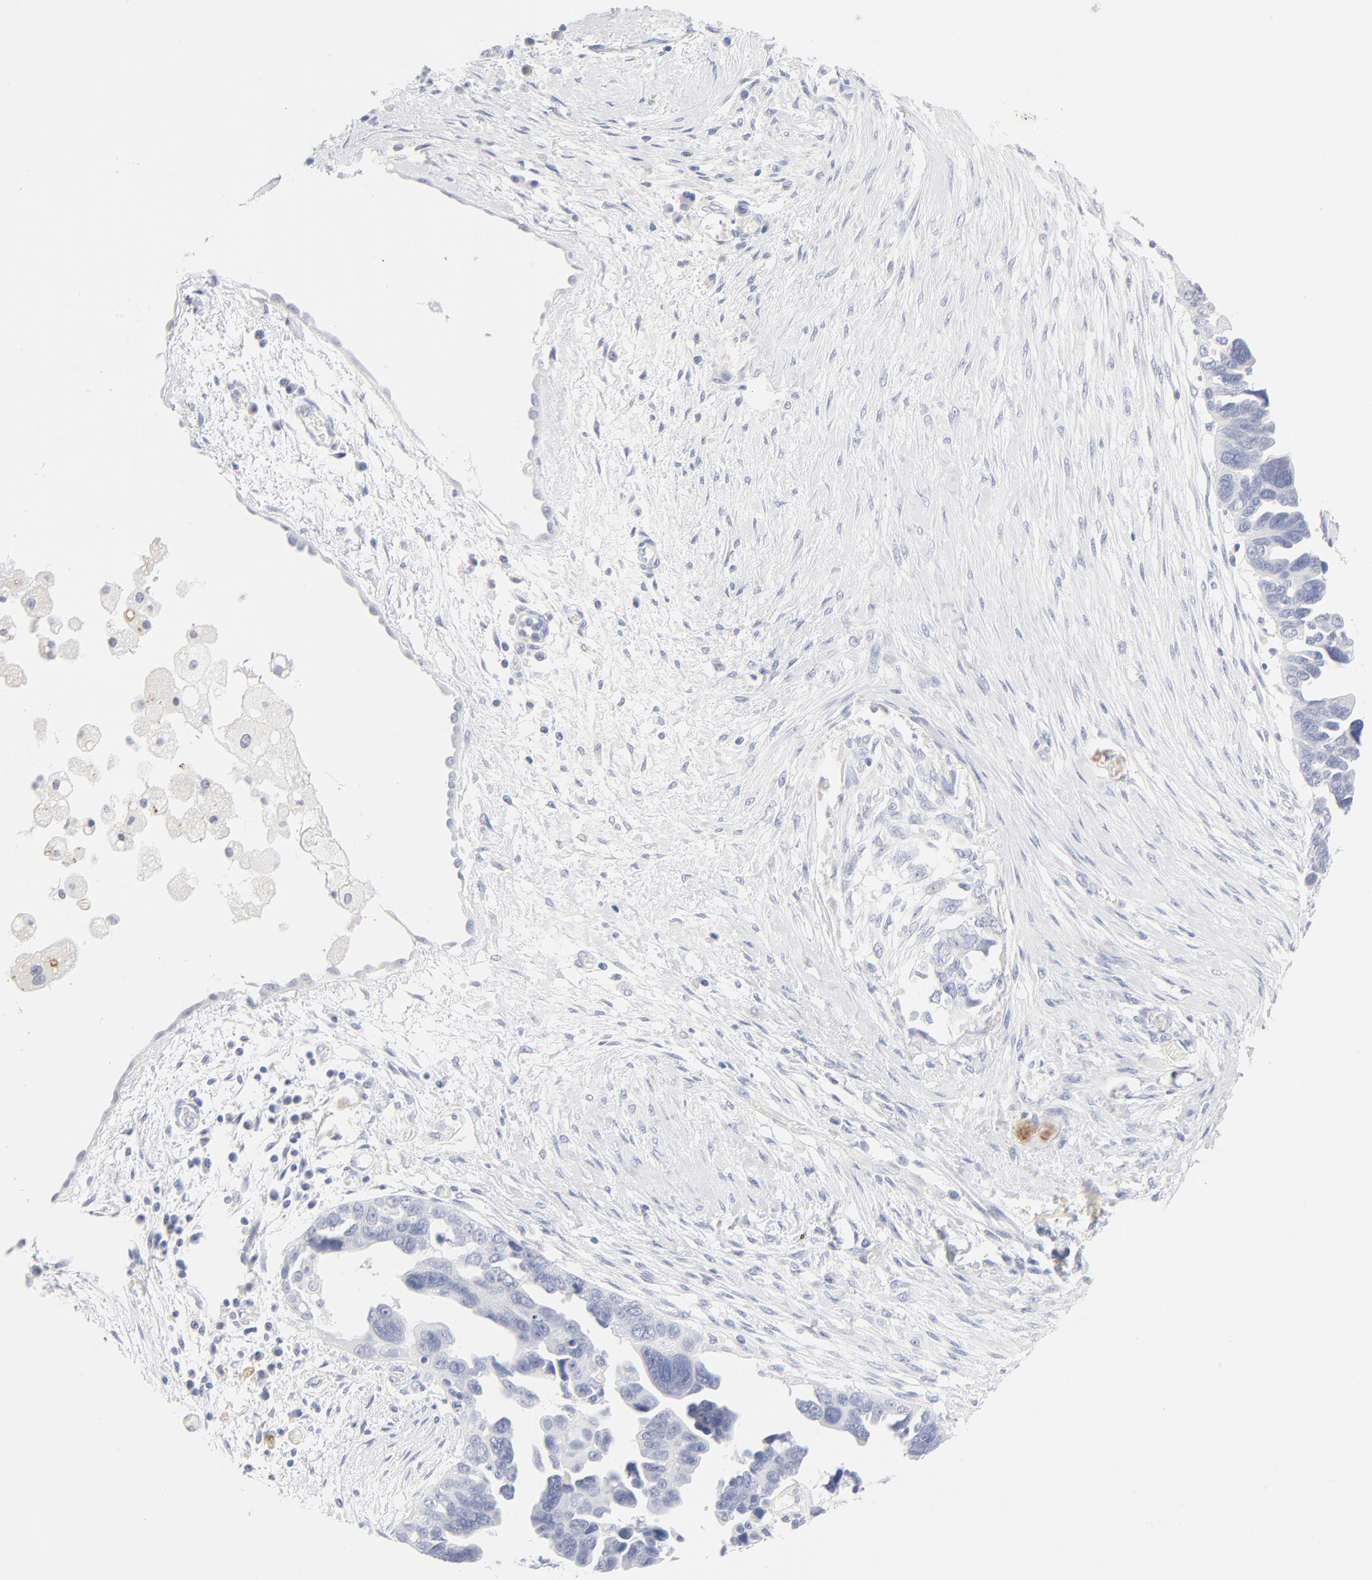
{"staining": {"intensity": "negative", "quantity": "none", "location": "none"}, "tissue": "ovarian cancer", "cell_type": "Tumor cells", "image_type": "cancer", "snomed": [{"axis": "morphology", "description": "Cystadenocarcinoma, serous, NOS"}, {"axis": "topography", "description": "Ovary"}], "caption": "Tumor cells are negative for protein expression in human ovarian serous cystadenocarcinoma. (DAB (3,3'-diaminobenzidine) IHC, high magnification).", "gene": "ONECUT1", "patient": {"sex": "female", "age": 63}}